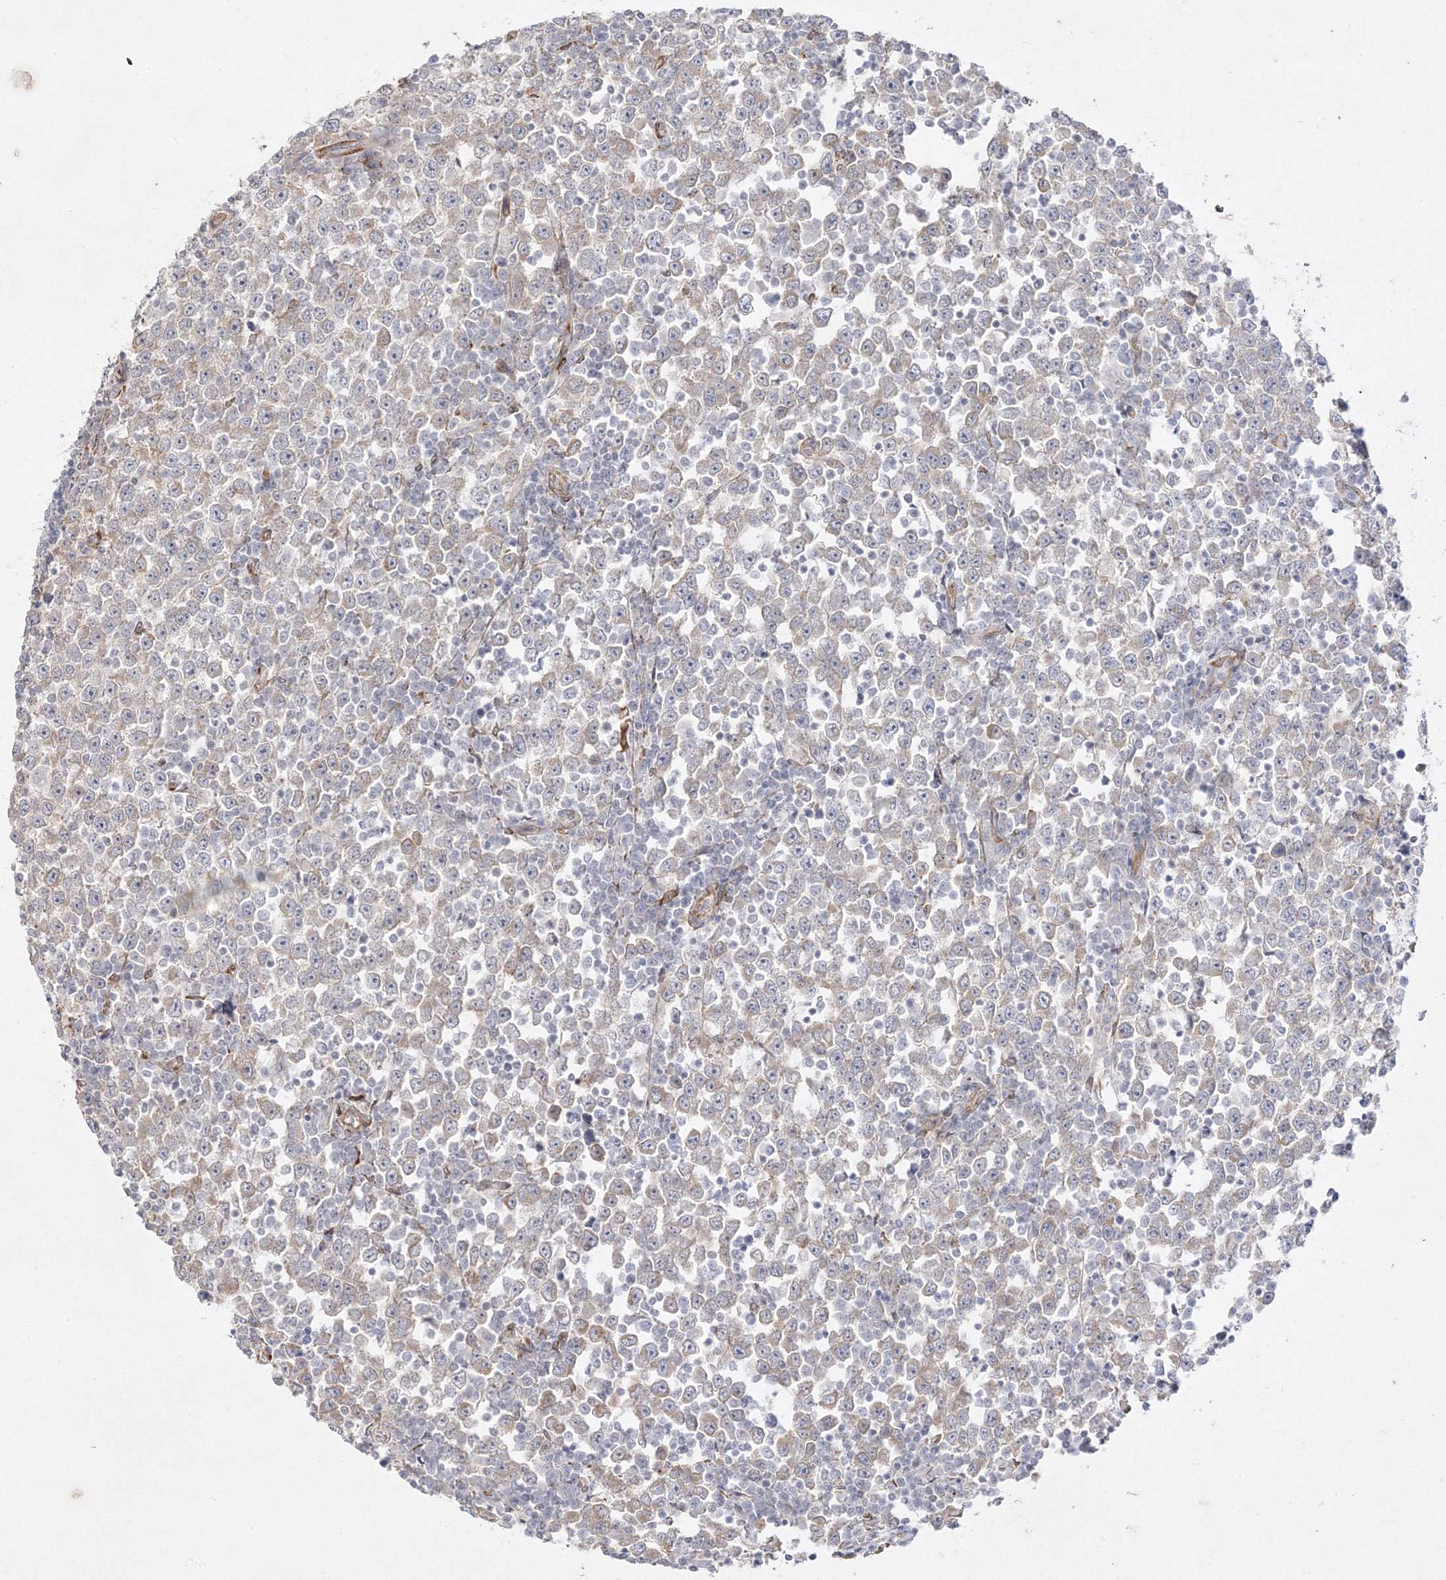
{"staining": {"intensity": "moderate", "quantity": "<25%", "location": "cytoplasmic/membranous"}, "tissue": "testis cancer", "cell_type": "Tumor cells", "image_type": "cancer", "snomed": [{"axis": "morphology", "description": "Seminoma, NOS"}, {"axis": "topography", "description": "Testis"}], "caption": "Seminoma (testis) stained with immunohistochemistry (IHC) shows moderate cytoplasmic/membranous positivity in about <25% of tumor cells.", "gene": "C2CD2", "patient": {"sex": "male", "age": 65}}